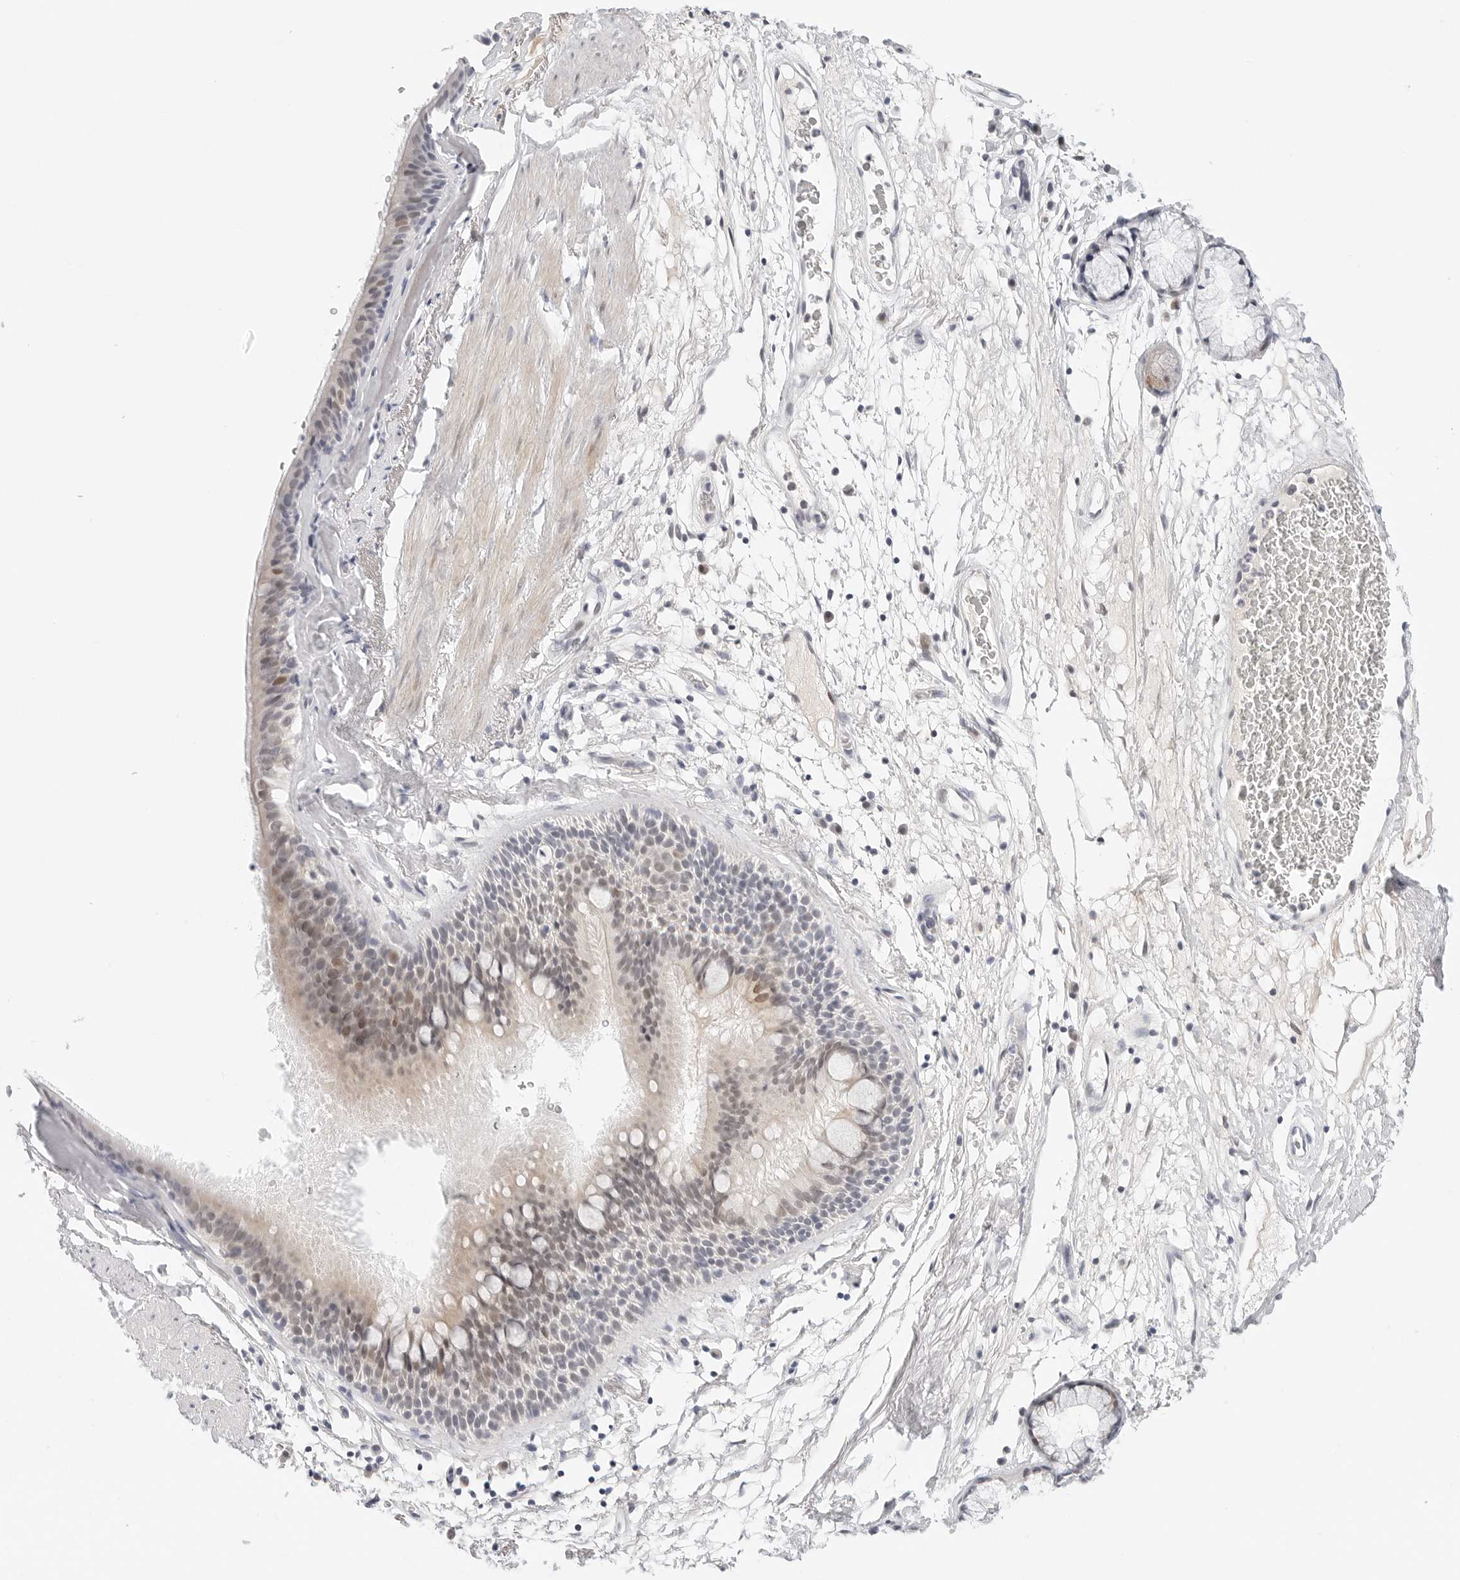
{"staining": {"intensity": "weak", "quantity": "25%-75%", "location": "cytoplasmic/membranous,nuclear"}, "tissue": "bronchus", "cell_type": "Respiratory epithelial cells", "image_type": "normal", "snomed": [{"axis": "morphology", "description": "Normal tissue, NOS"}, {"axis": "topography", "description": "Cartilage tissue"}], "caption": "Protein staining by immunohistochemistry (IHC) demonstrates weak cytoplasmic/membranous,nuclear positivity in approximately 25%-75% of respiratory epithelial cells in benign bronchus. The staining was performed using DAB, with brown indicating positive protein expression. Nuclei are stained blue with hematoxylin.", "gene": "TSEN2", "patient": {"sex": "female", "age": 63}}